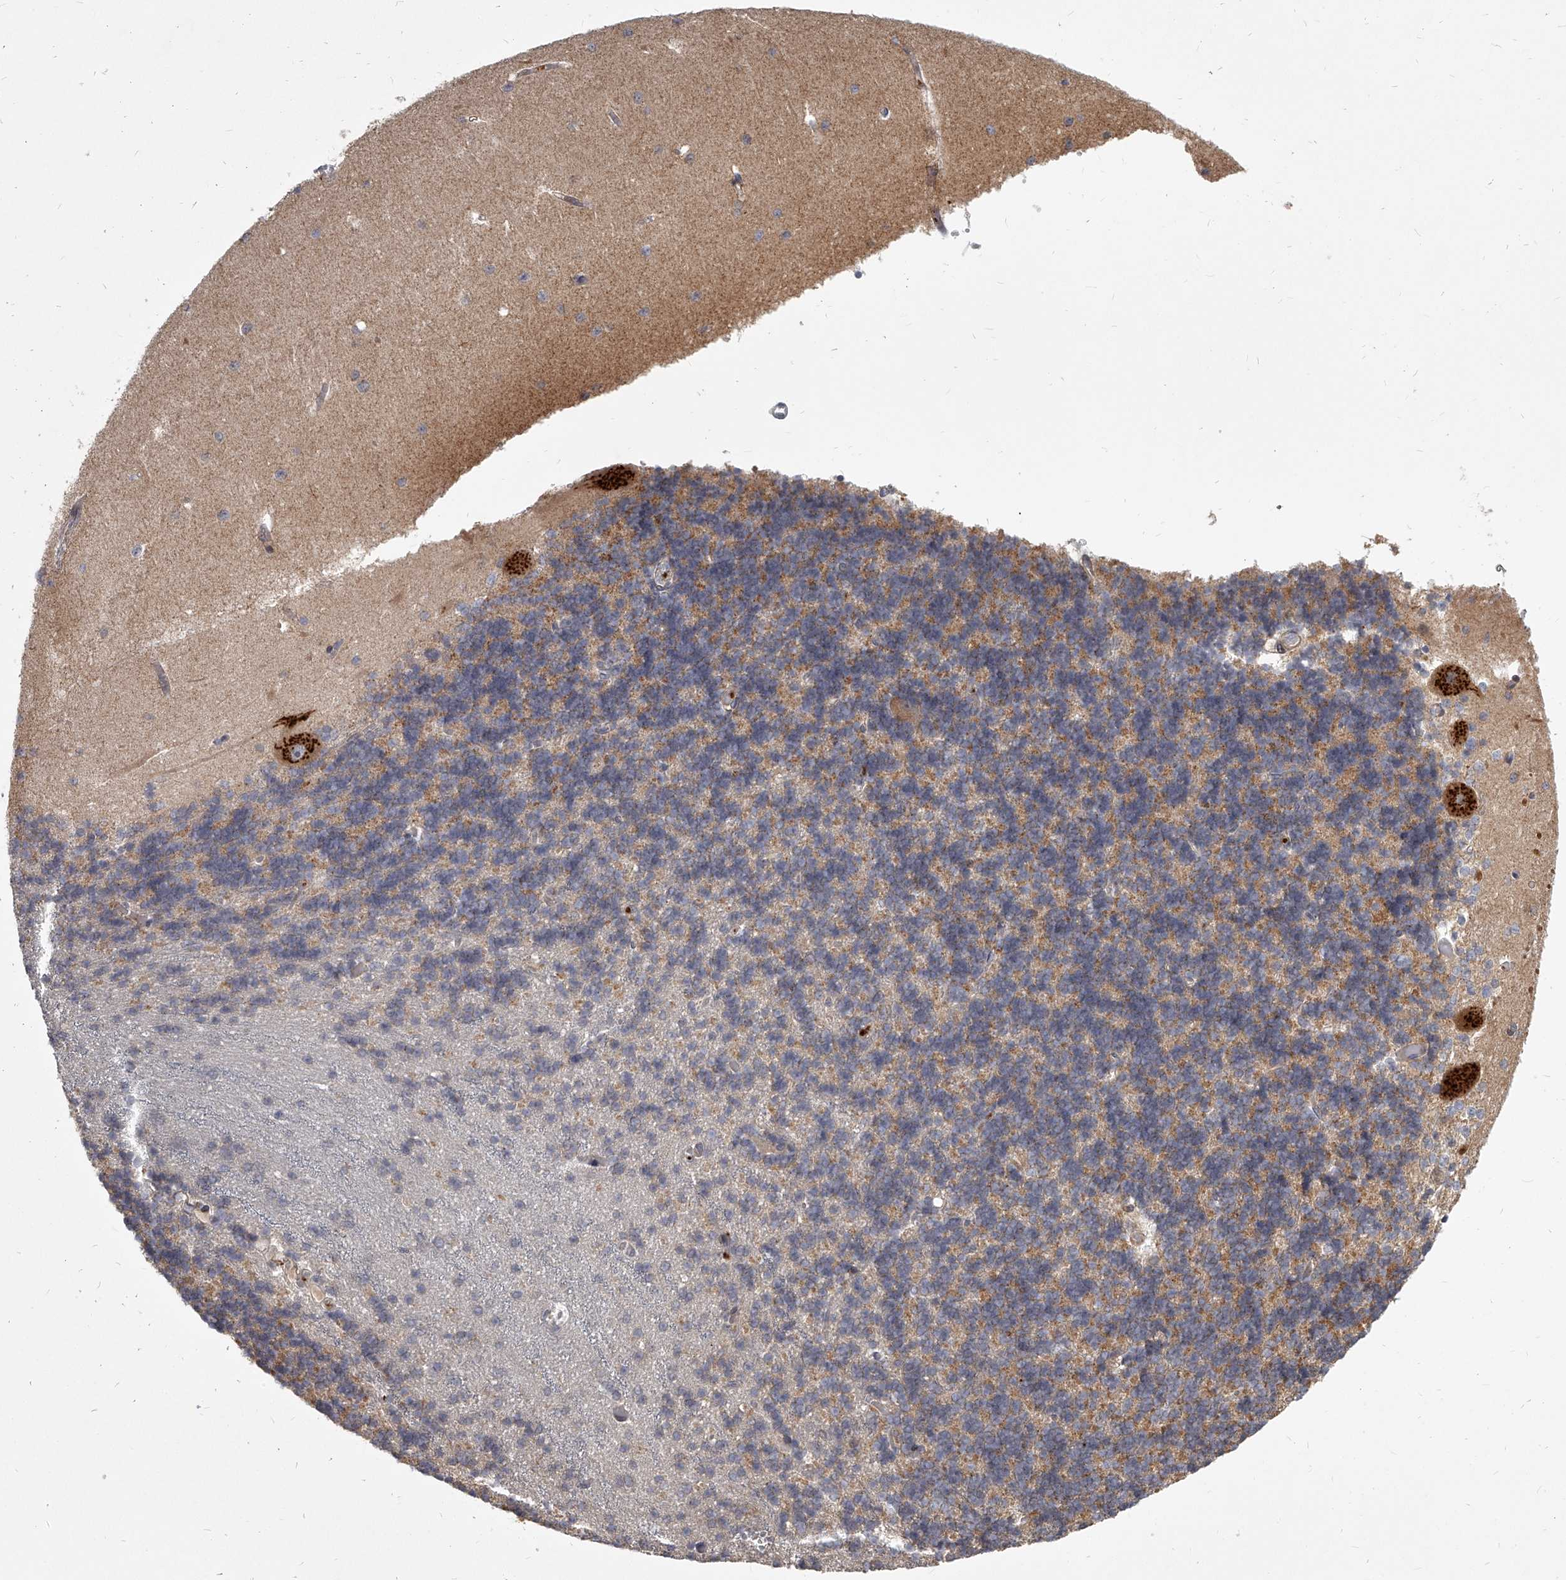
{"staining": {"intensity": "moderate", "quantity": "25%-75%", "location": "cytoplasmic/membranous"}, "tissue": "cerebellum", "cell_type": "Cells in granular layer", "image_type": "normal", "snomed": [{"axis": "morphology", "description": "Normal tissue, NOS"}, {"axis": "topography", "description": "Cerebellum"}], "caption": "Approximately 25%-75% of cells in granular layer in normal human cerebellum display moderate cytoplasmic/membranous protein staining as visualized by brown immunohistochemical staining.", "gene": "SLC37A1", "patient": {"sex": "male", "age": 37}}